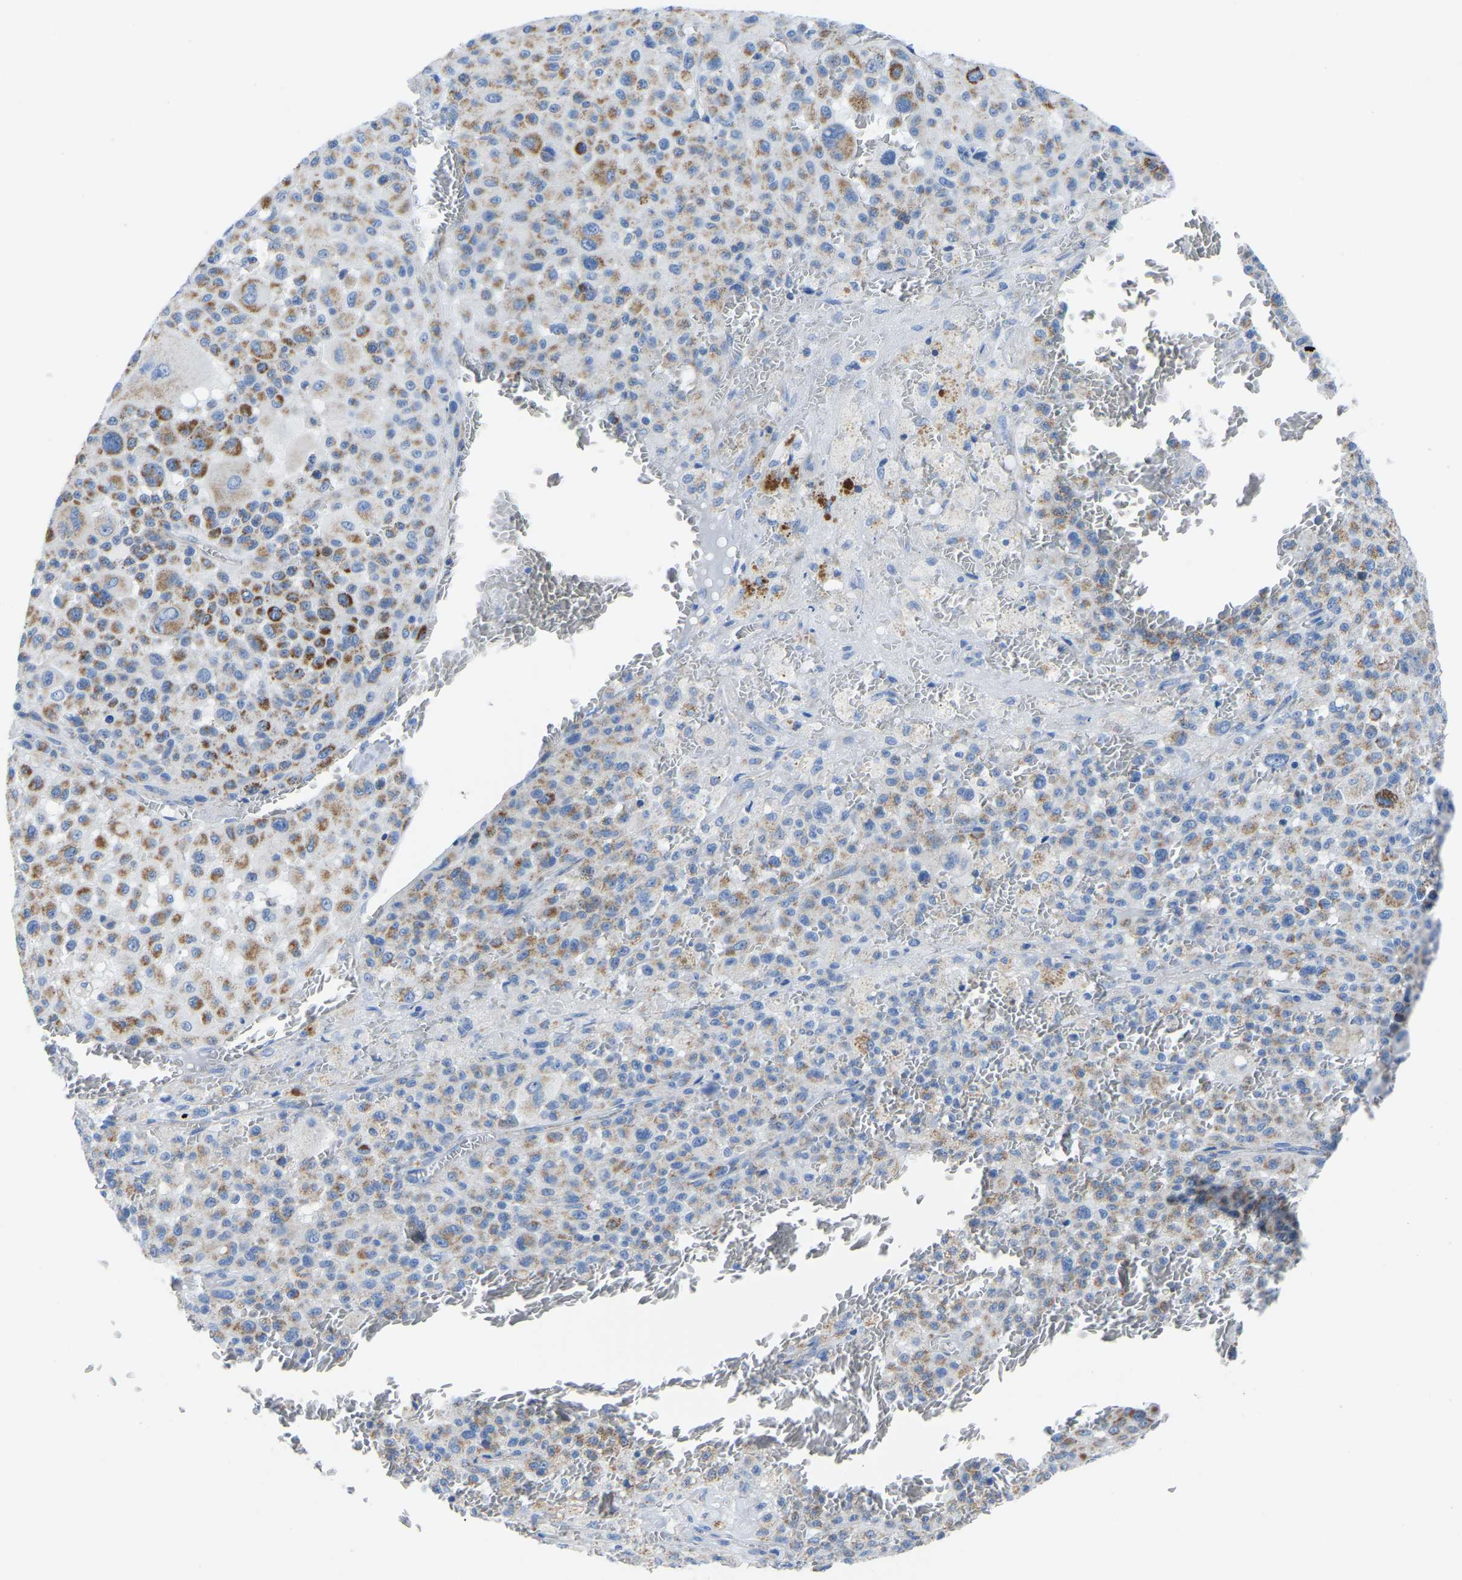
{"staining": {"intensity": "moderate", "quantity": ">75%", "location": "cytoplasmic/membranous"}, "tissue": "melanoma", "cell_type": "Tumor cells", "image_type": "cancer", "snomed": [{"axis": "morphology", "description": "Malignant melanoma, Metastatic site"}, {"axis": "topography", "description": "Skin"}], "caption": "A brown stain highlights moderate cytoplasmic/membranous expression of a protein in melanoma tumor cells.", "gene": "ETFA", "patient": {"sex": "female", "age": 74}}